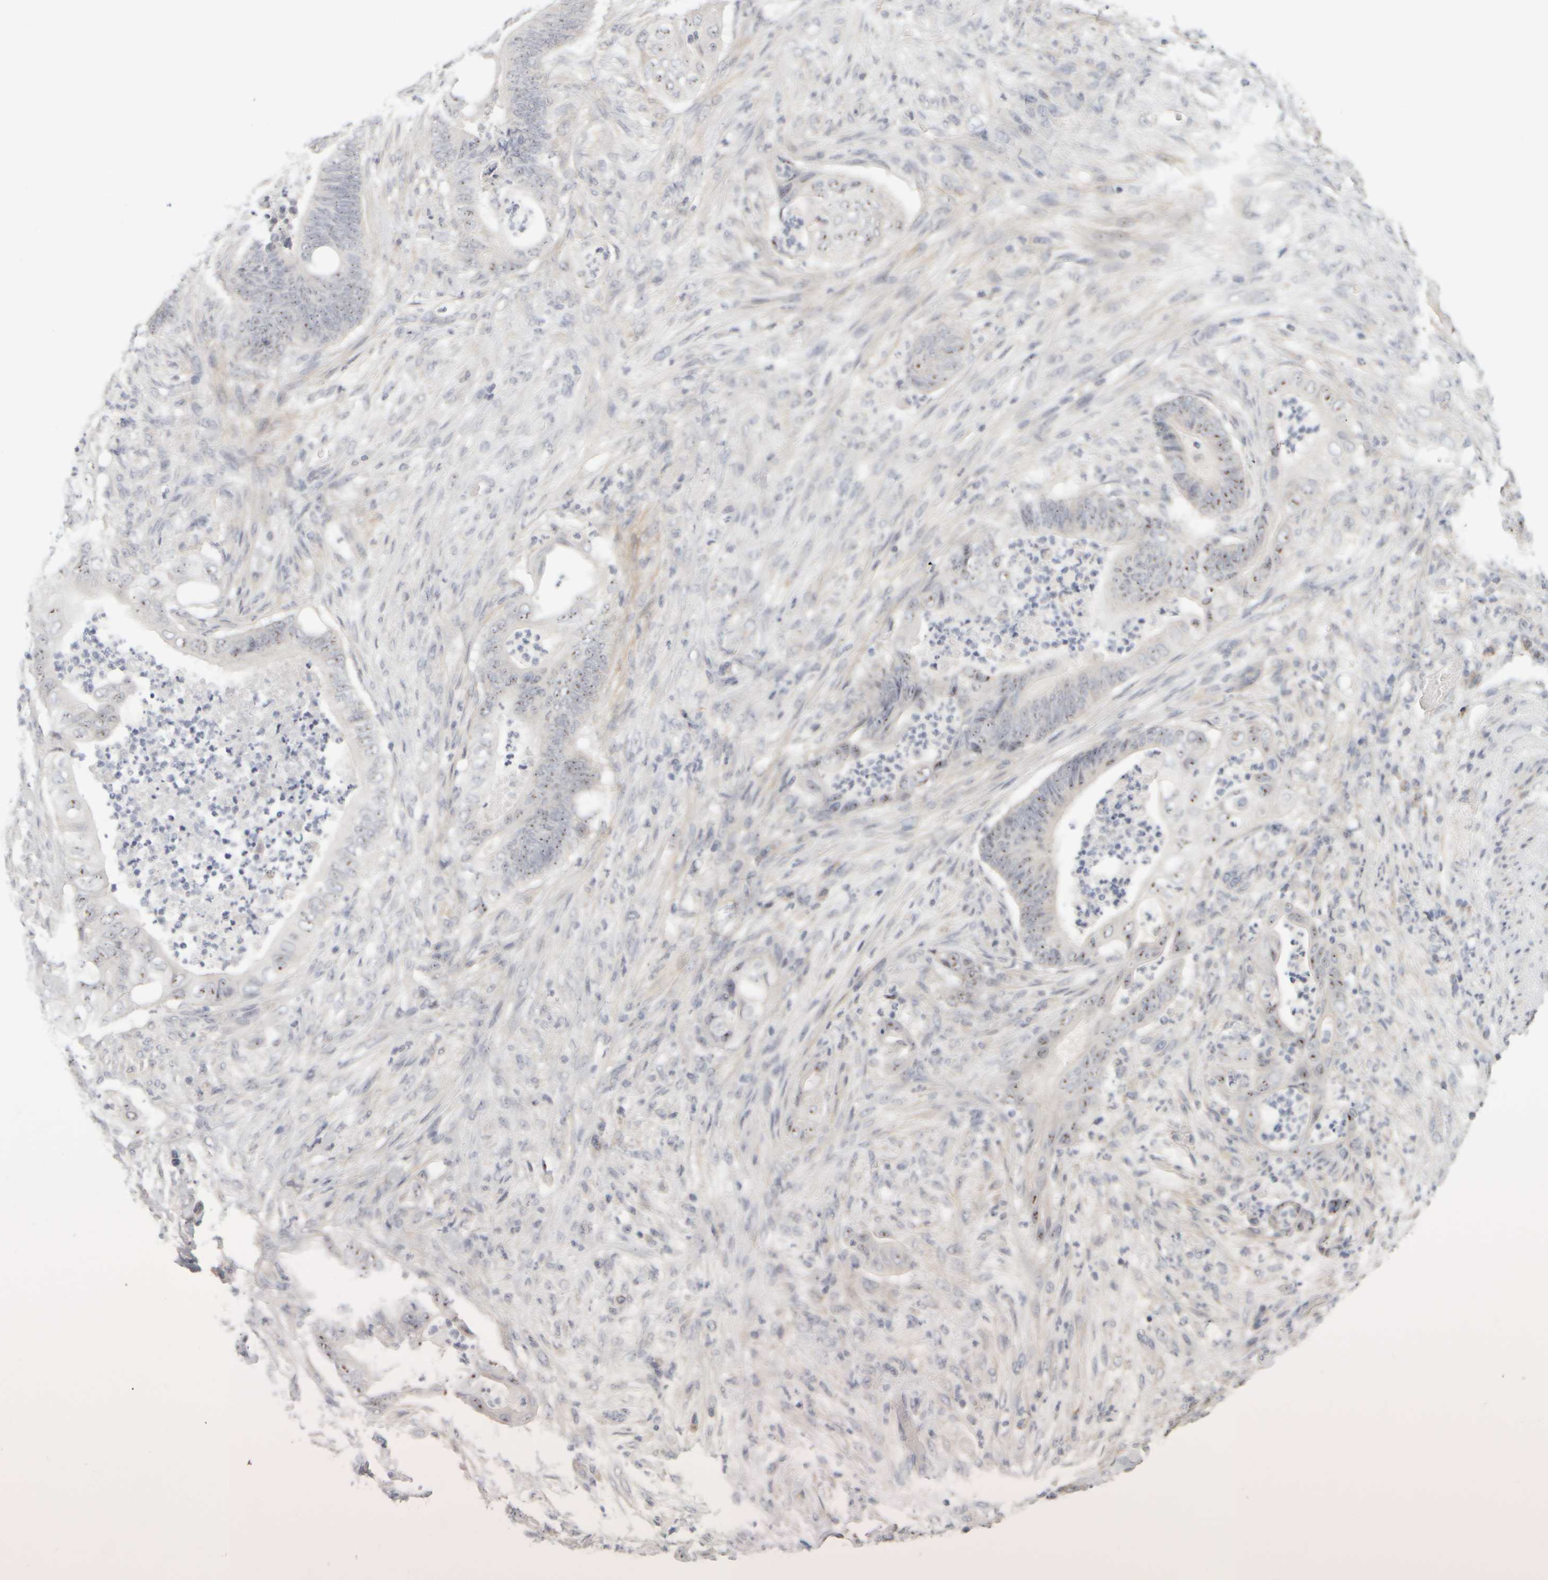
{"staining": {"intensity": "moderate", "quantity": "25%-75%", "location": "nuclear"}, "tissue": "stomach cancer", "cell_type": "Tumor cells", "image_type": "cancer", "snomed": [{"axis": "morphology", "description": "Adenocarcinoma, NOS"}, {"axis": "topography", "description": "Stomach"}], "caption": "Protein expression by IHC demonstrates moderate nuclear expression in approximately 25%-75% of tumor cells in stomach adenocarcinoma.", "gene": "DCXR", "patient": {"sex": "female", "age": 73}}